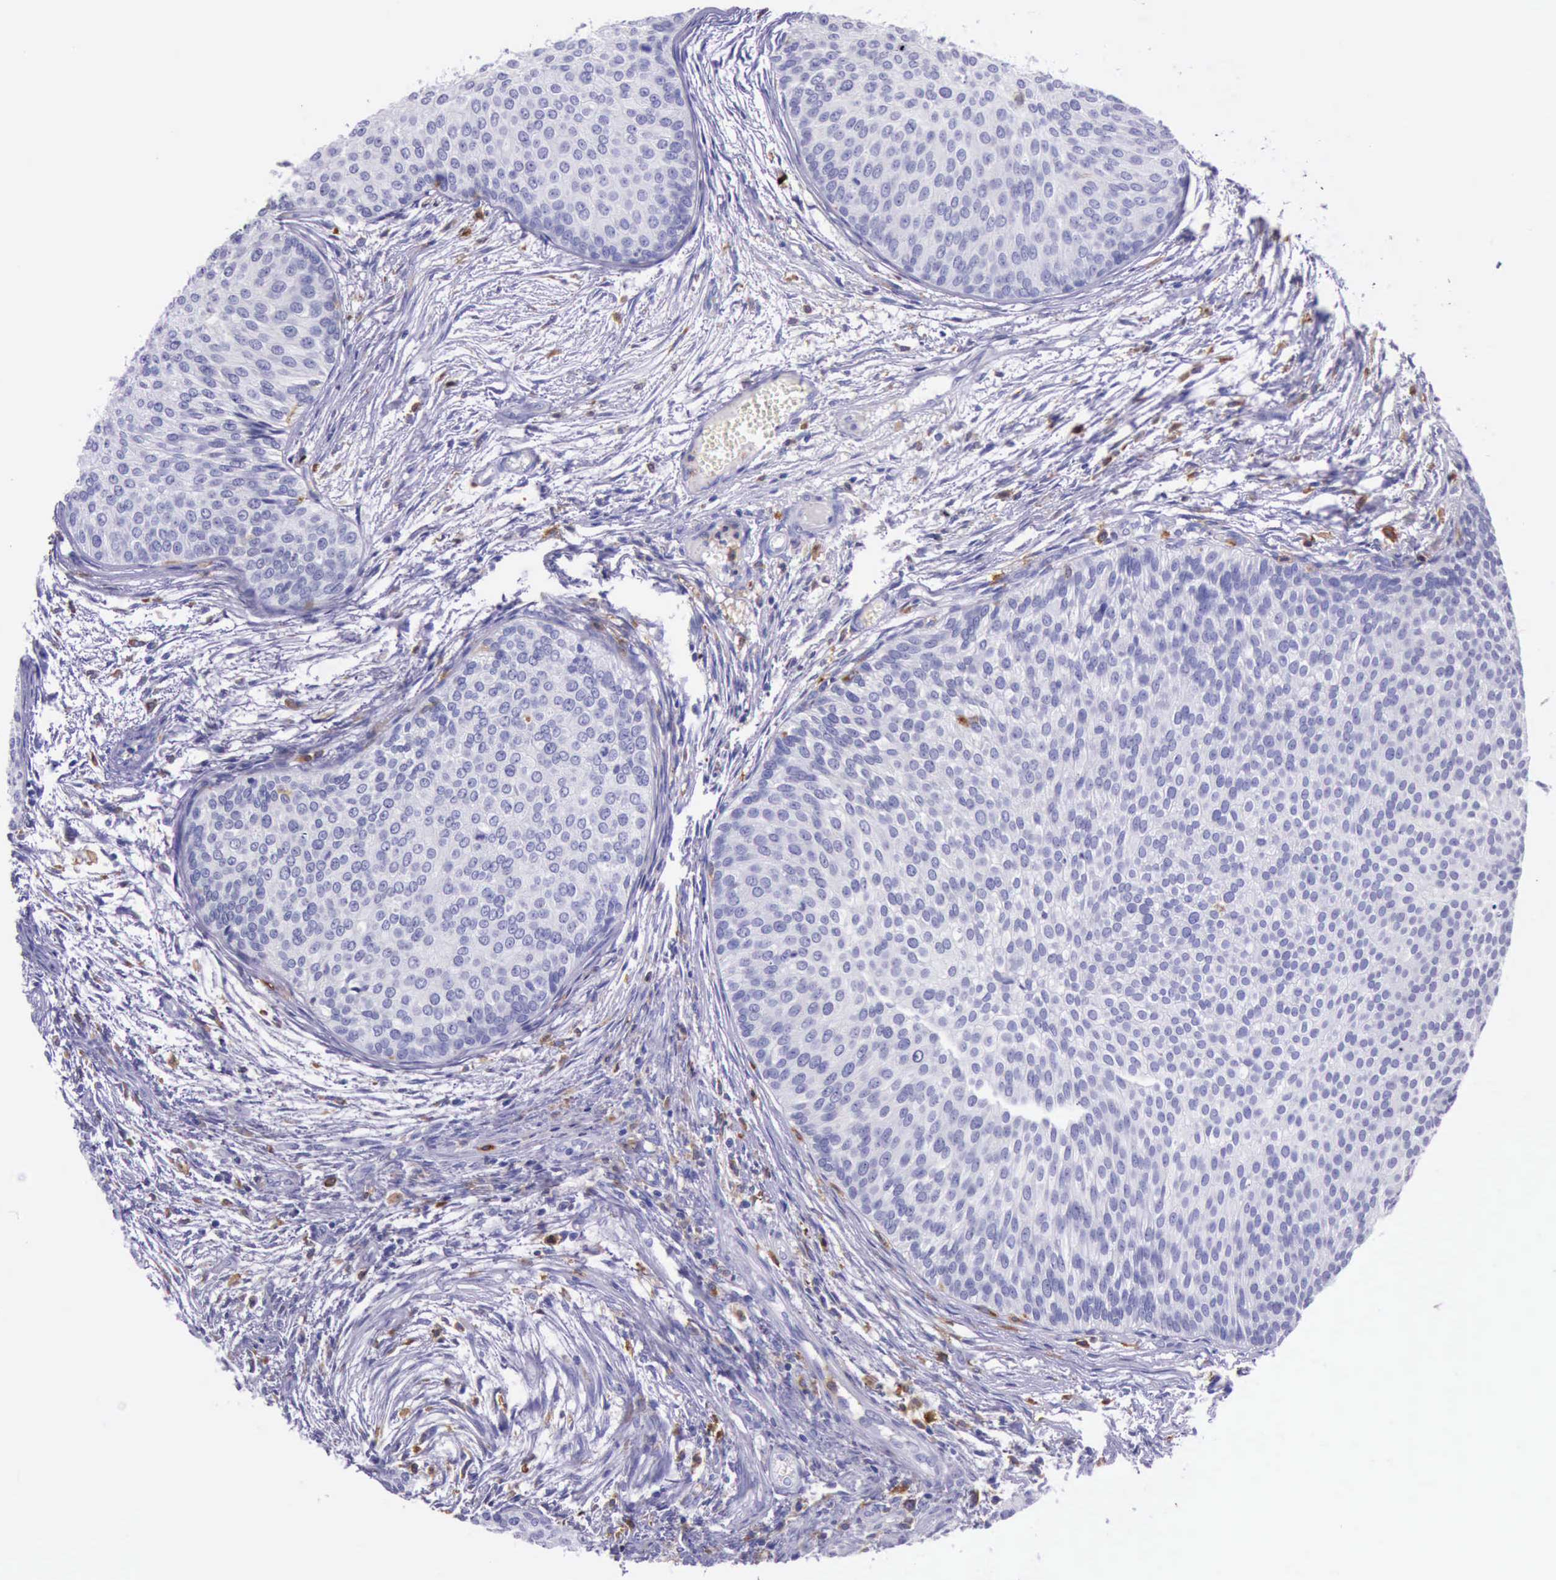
{"staining": {"intensity": "negative", "quantity": "none", "location": "none"}, "tissue": "urothelial cancer", "cell_type": "Tumor cells", "image_type": "cancer", "snomed": [{"axis": "morphology", "description": "Urothelial carcinoma, Low grade"}, {"axis": "topography", "description": "Urinary bladder"}], "caption": "Urothelial cancer was stained to show a protein in brown. There is no significant staining in tumor cells.", "gene": "BTK", "patient": {"sex": "male", "age": 84}}